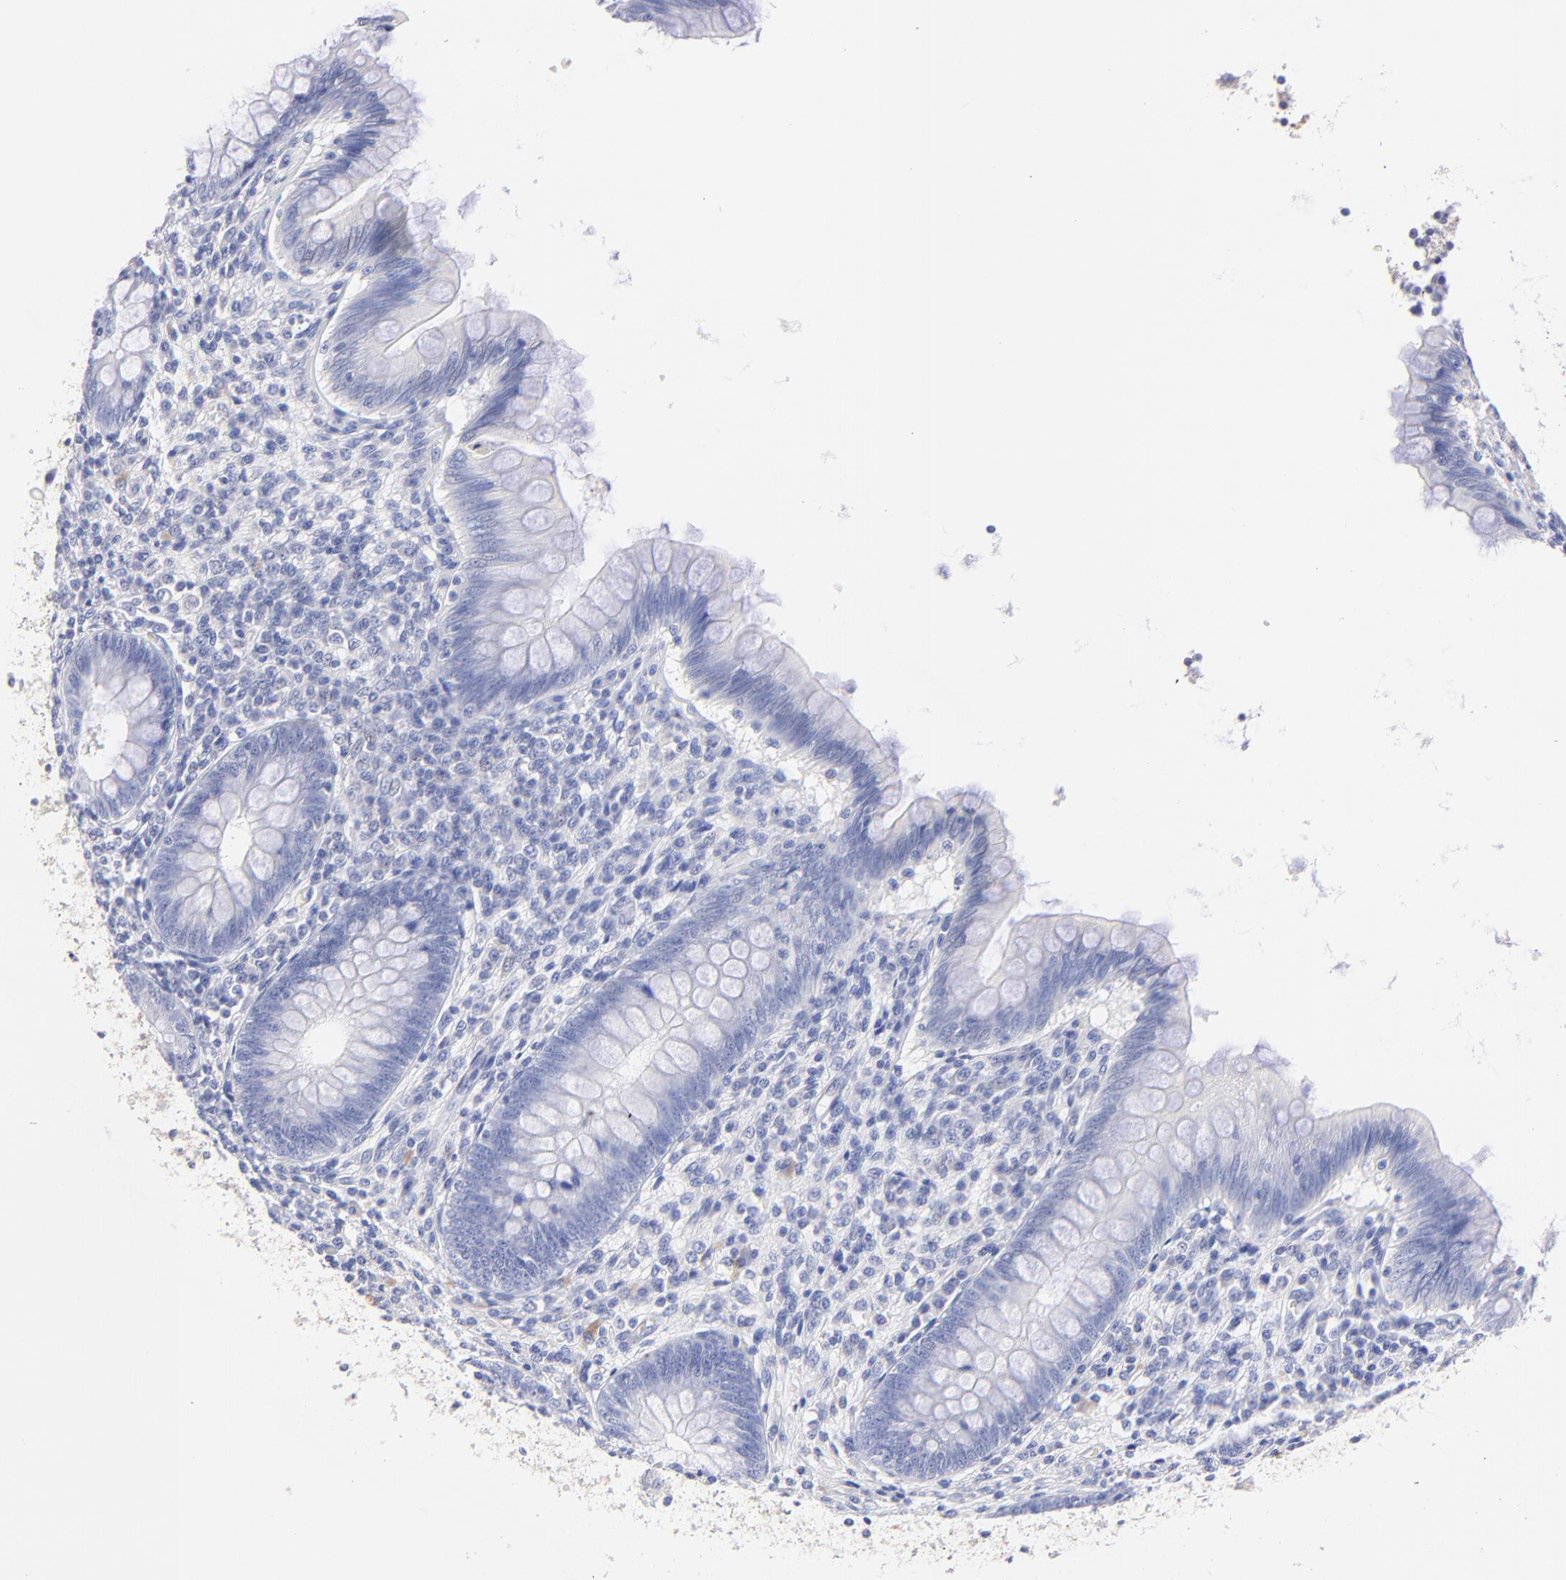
{"staining": {"intensity": "negative", "quantity": "none", "location": "none"}, "tissue": "appendix", "cell_type": "Glandular cells", "image_type": "normal", "snomed": [{"axis": "morphology", "description": "Normal tissue, NOS"}, {"axis": "topography", "description": "Appendix"}], "caption": "There is no significant staining in glandular cells of appendix. (DAB (3,3'-diaminobenzidine) immunohistochemistry with hematoxylin counter stain).", "gene": "HORMAD2", "patient": {"sex": "female", "age": 66}}